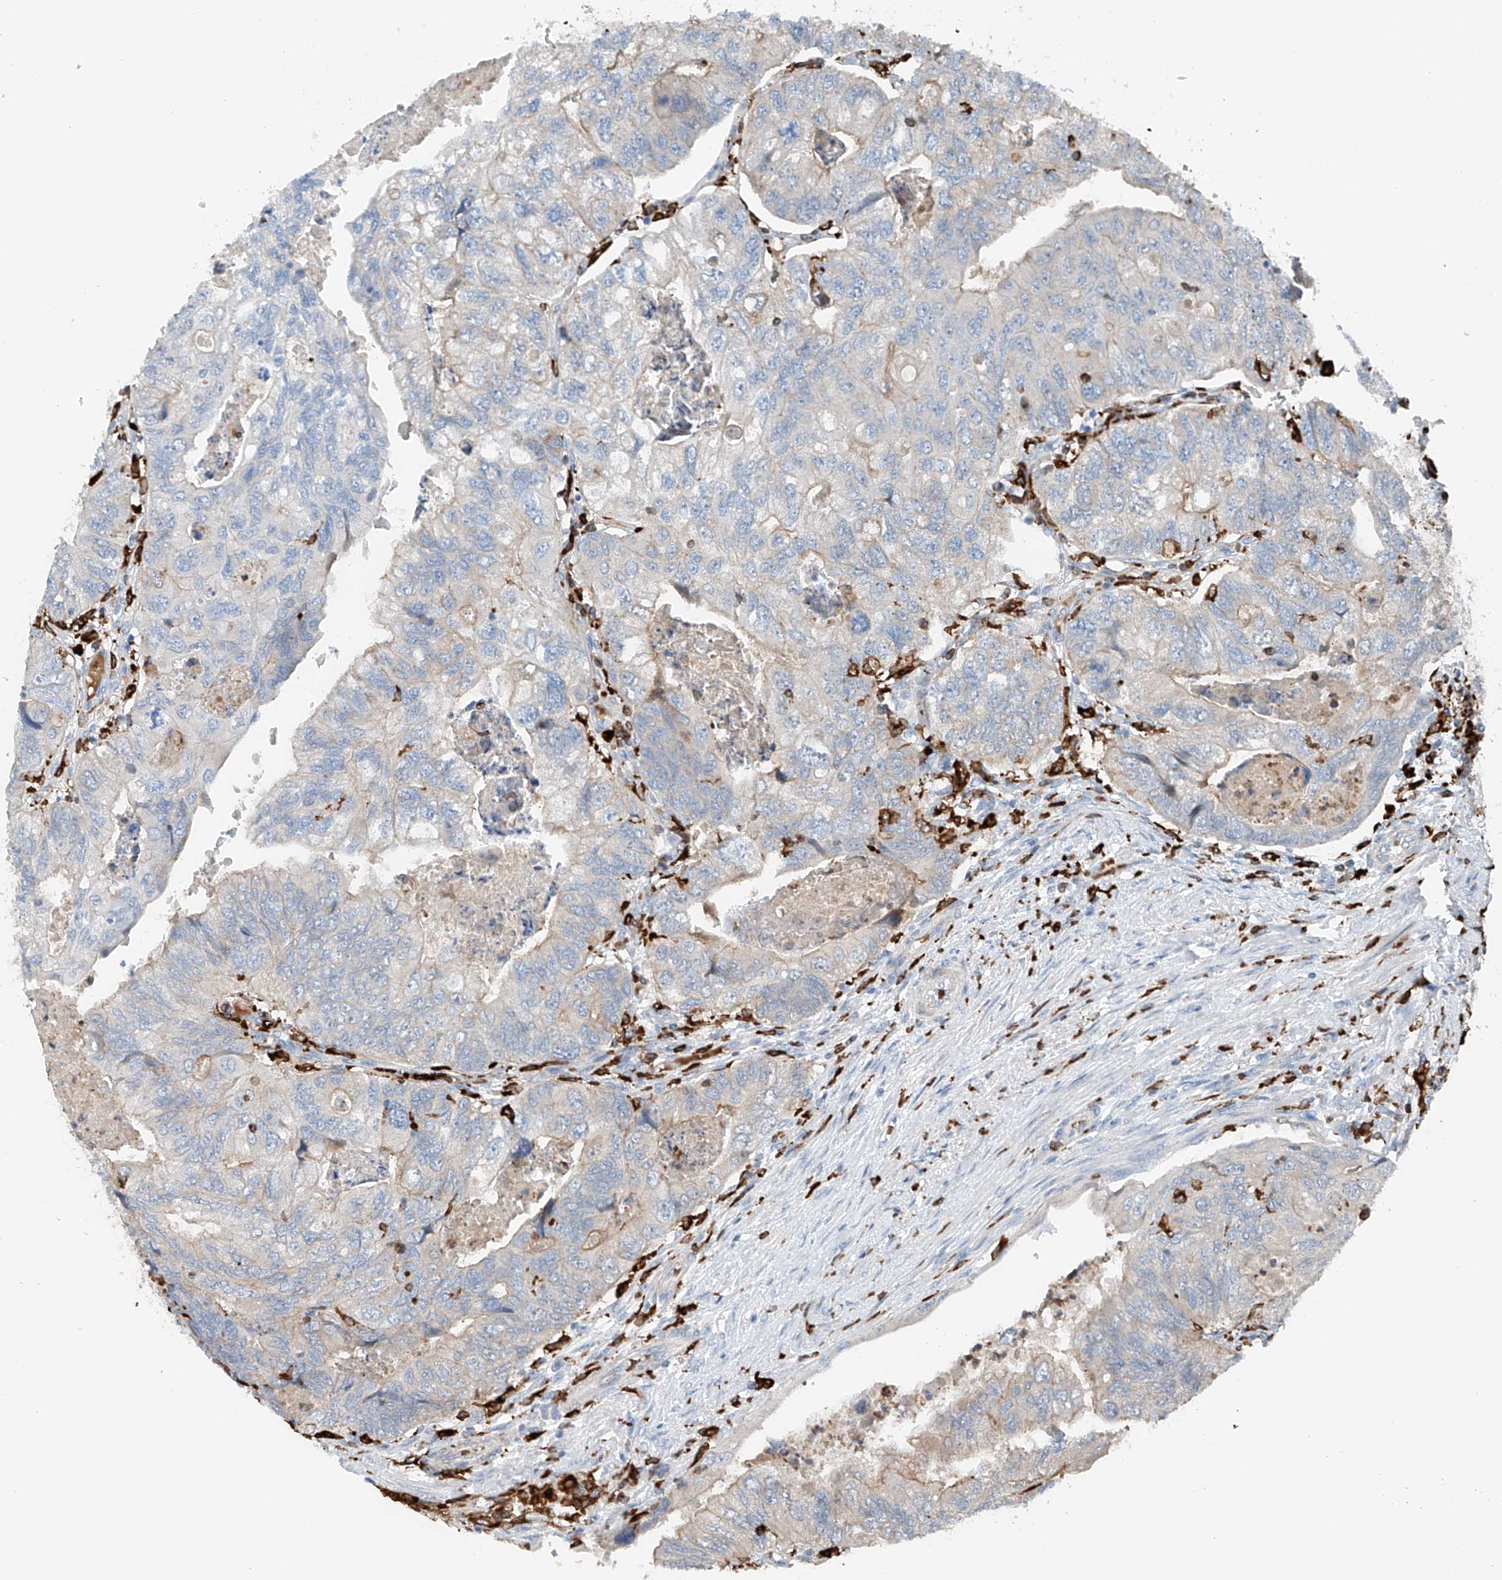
{"staining": {"intensity": "moderate", "quantity": "<25%", "location": "cytoplasmic/membranous"}, "tissue": "colorectal cancer", "cell_type": "Tumor cells", "image_type": "cancer", "snomed": [{"axis": "morphology", "description": "Adenocarcinoma, NOS"}, {"axis": "topography", "description": "Rectum"}], "caption": "Adenocarcinoma (colorectal) stained for a protein (brown) reveals moderate cytoplasmic/membranous positive positivity in about <25% of tumor cells.", "gene": "TBXAS1", "patient": {"sex": "male", "age": 63}}